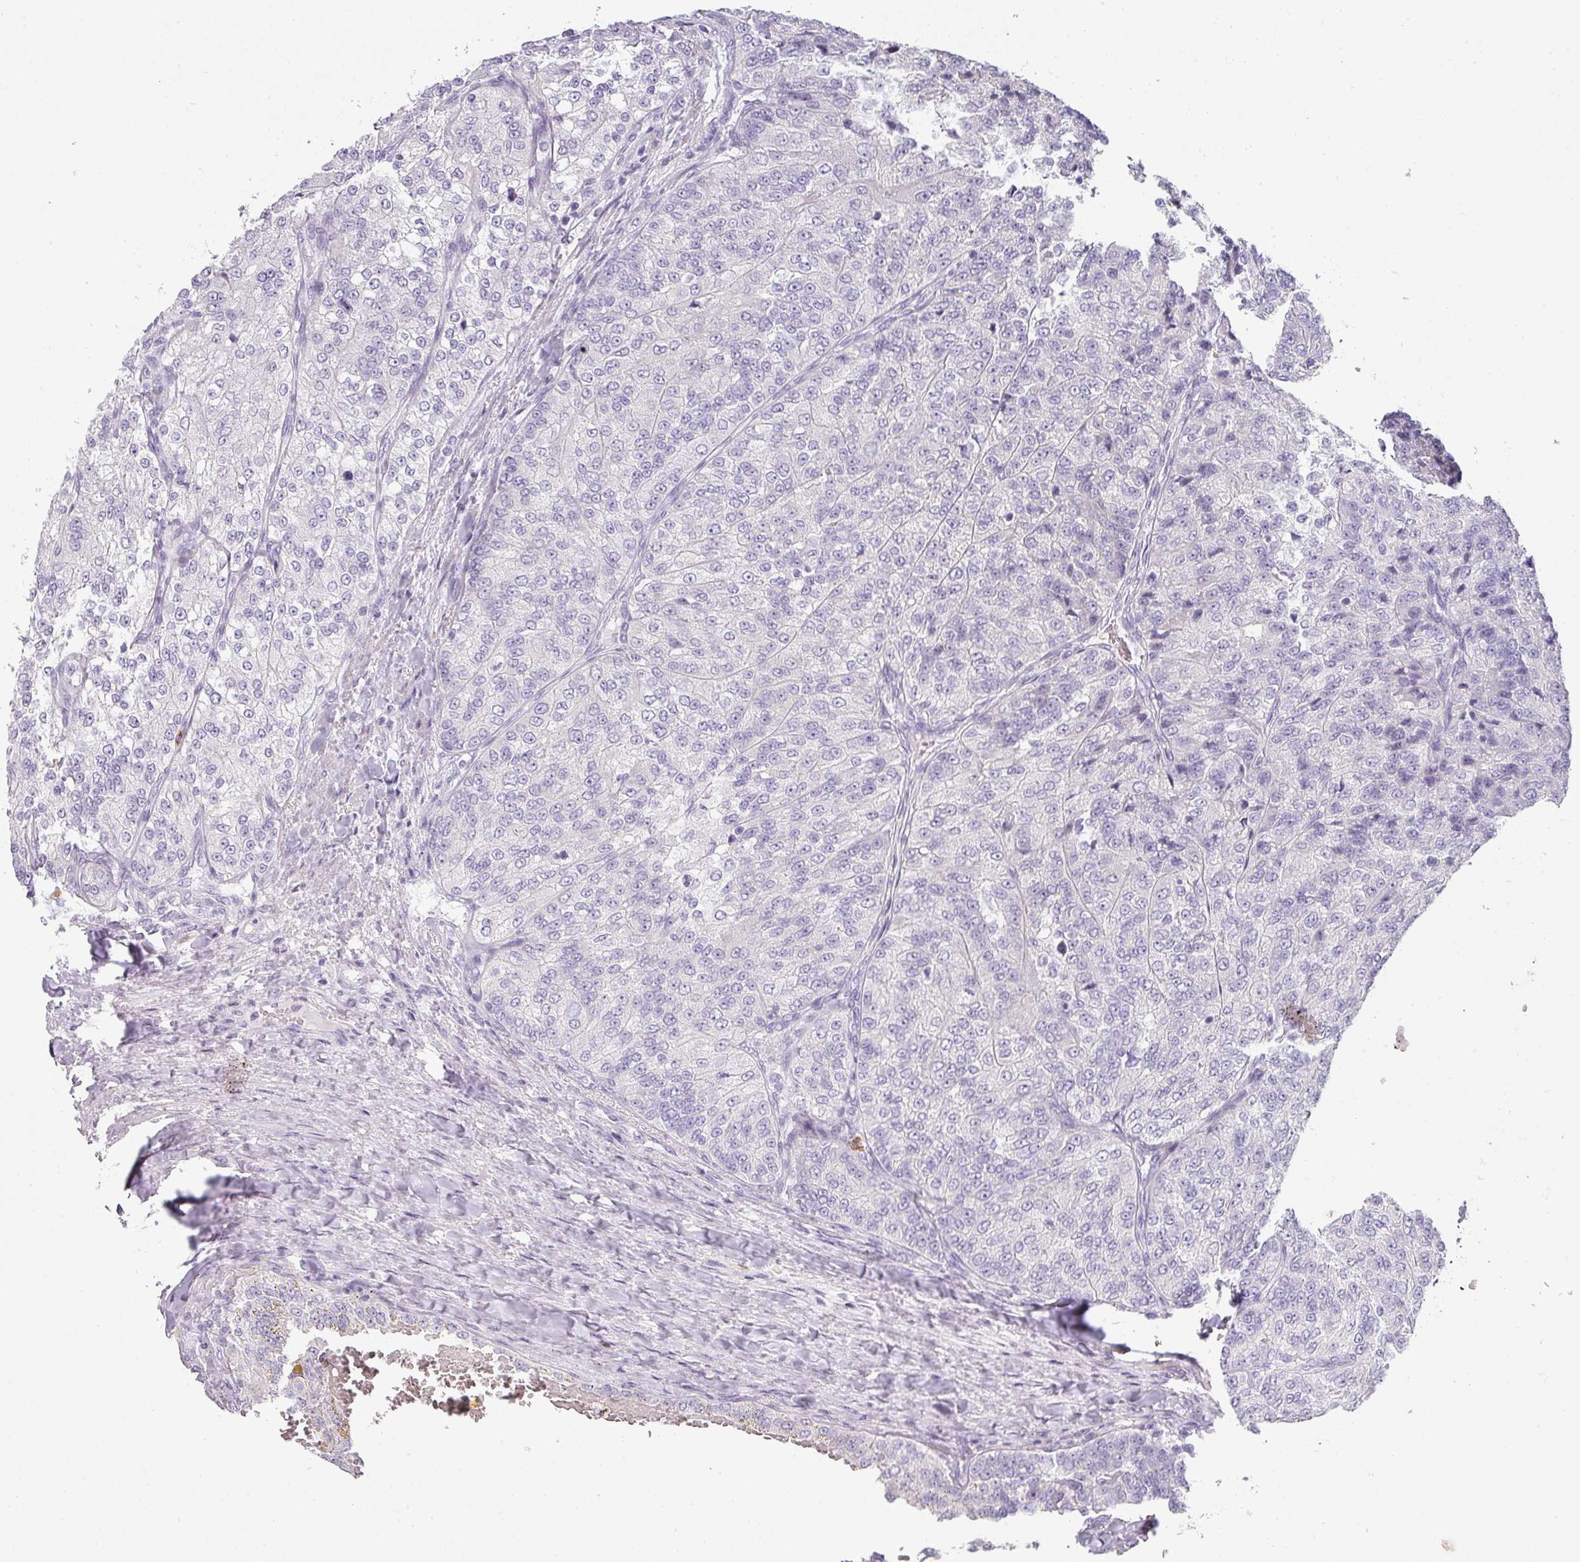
{"staining": {"intensity": "negative", "quantity": "none", "location": "none"}, "tissue": "renal cancer", "cell_type": "Tumor cells", "image_type": "cancer", "snomed": [{"axis": "morphology", "description": "Adenocarcinoma, NOS"}, {"axis": "topography", "description": "Kidney"}], "caption": "This is an immunohistochemistry micrograph of human renal cancer. There is no expression in tumor cells.", "gene": "BTLA", "patient": {"sex": "female", "age": 63}}